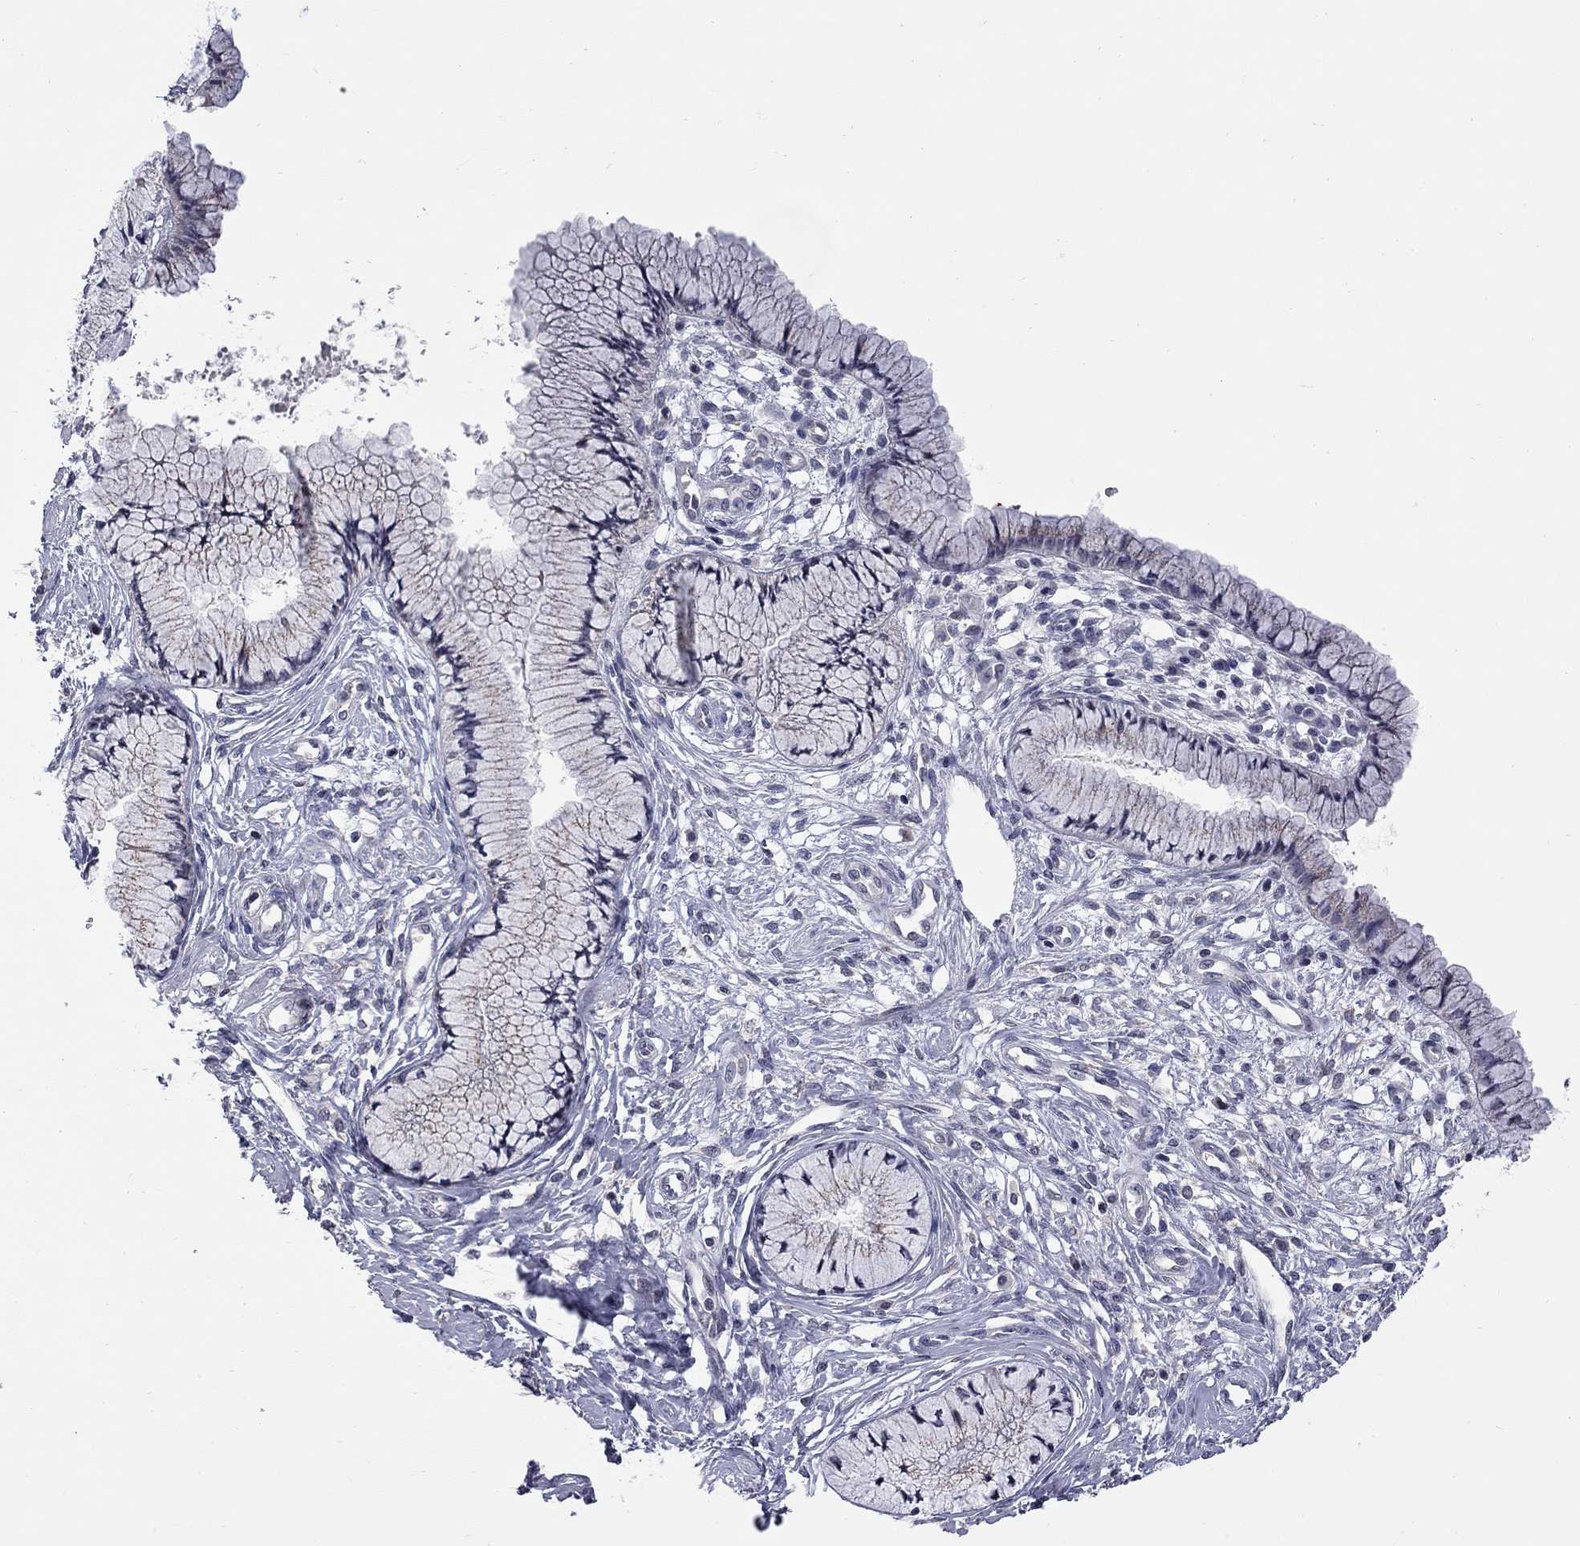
{"staining": {"intensity": "weak", "quantity": ">75%", "location": "cytoplasmic/membranous"}, "tissue": "cervix", "cell_type": "Glandular cells", "image_type": "normal", "snomed": [{"axis": "morphology", "description": "Normal tissue, NOS"}, {"axis": "topography", "description": "Cervix"}], "caption": "Immunohistochemical staining of benign human cervix exhibits >75% levels of weak cytoplasmic/membranous protein positivity in about >75% of glandular cells. (DAB (3,3'-diaminobenzidine) = brown stain, brightfield microscopy at high magnification).", "gene": "HTR4", "patient": {"sex": "female", "age": 37}}